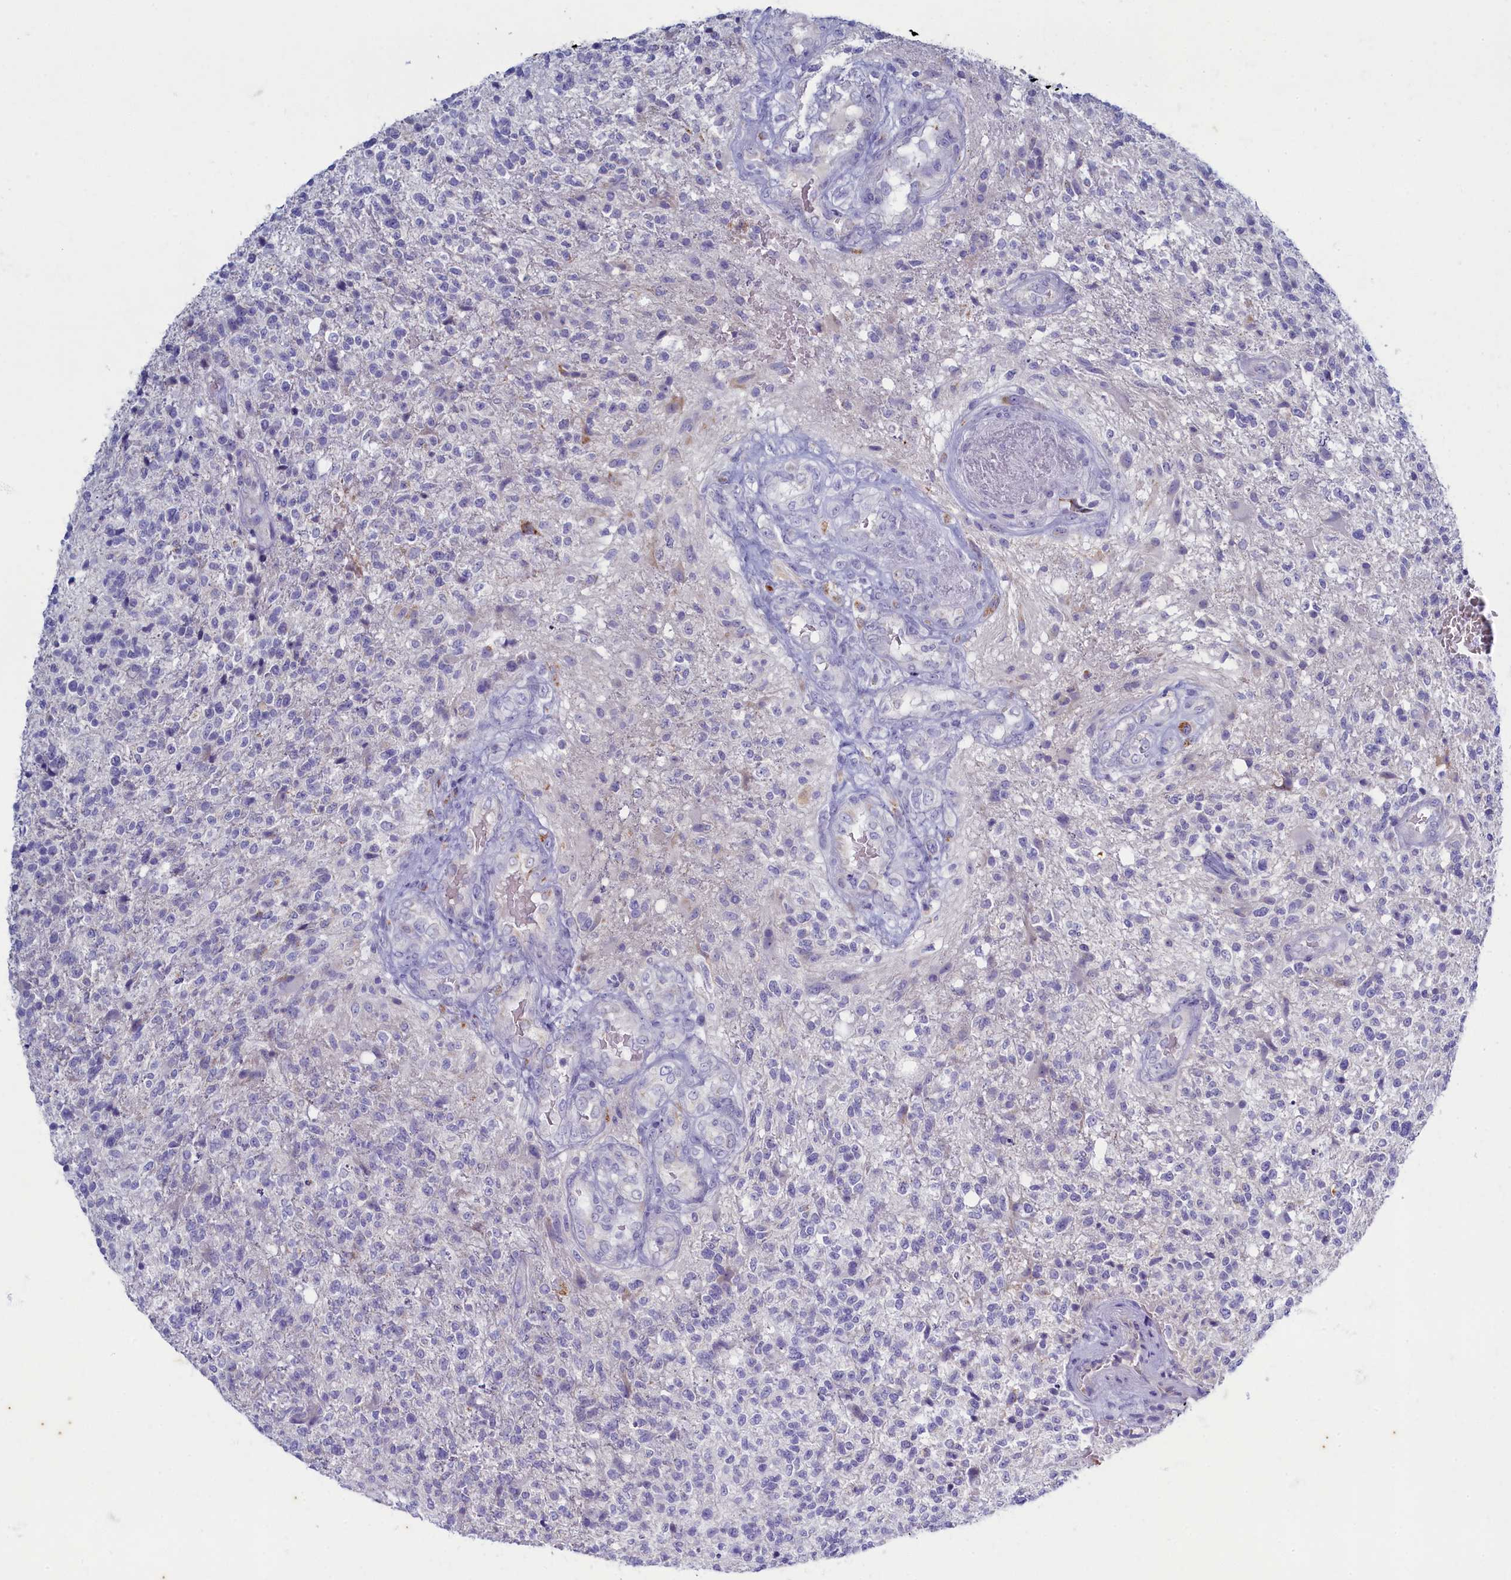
{"staining": {"intensity": "negative", "quantity": "none", "location": "none"}, "tissue": "glioma", "cell_type": "Tumor cells", "image_type": "cancer", "snomed": [{"axis": "morphology", "description": "Glioma, malignant, High grade"}, {"axis": "topography", "description": "Brain"}], "caption": "Immunohistochemistry micrograph of neoplastic tissue: malignant glioma (high-grade) stained with DAB (3,3'-diaminobenzidine) shows no significant protein positivity in tumor cells. (Brightfield microscopy of DAB (3,3'-diaminobenzidine) IHC at high magnification).", "gene": "OCIAD2", "patient": {"sex": "male", "age": 56}}